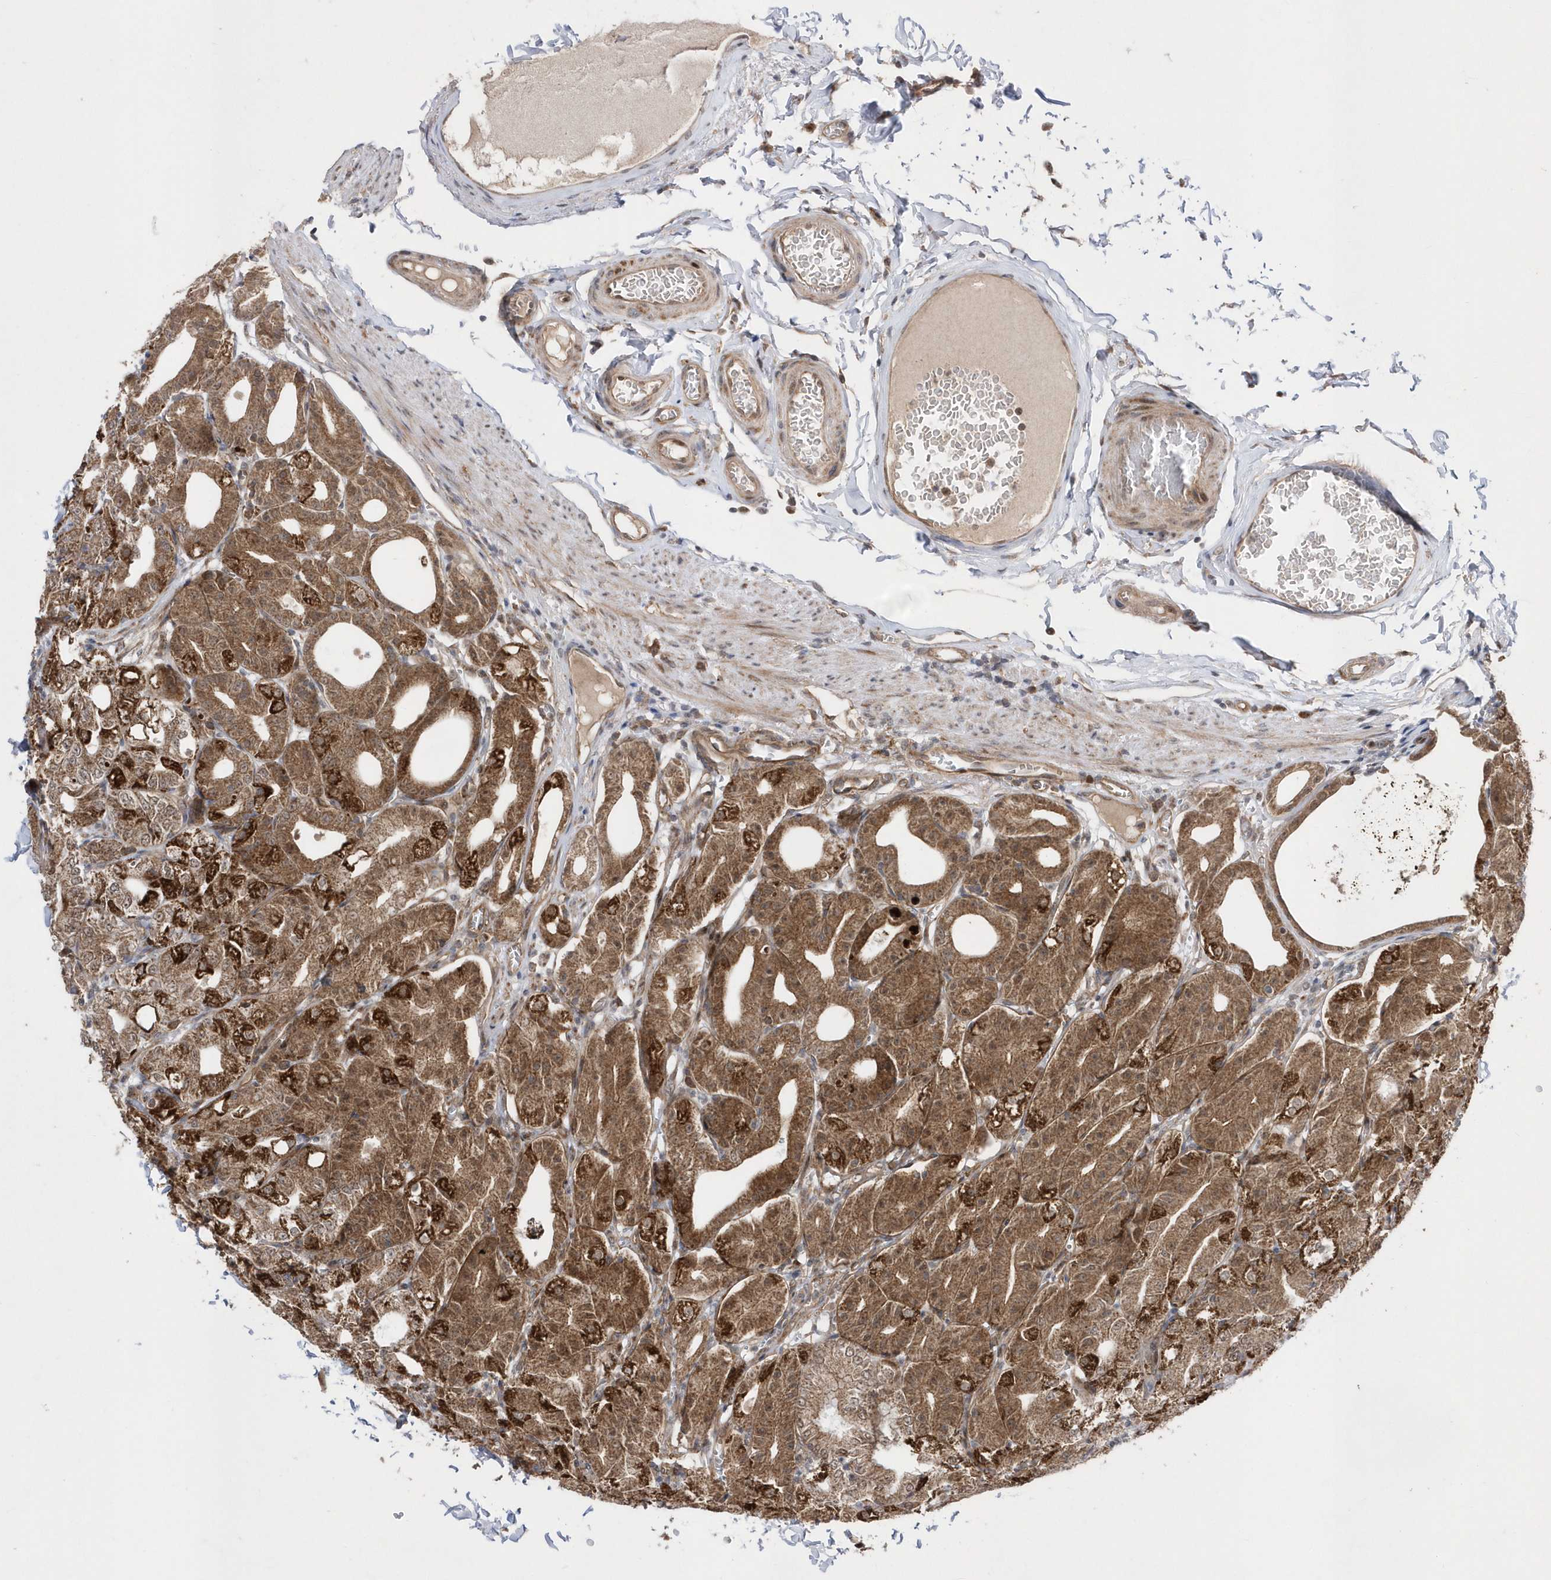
{"staining": {"intensity": "strong", "quantity": ">75%", "location": "cytoplasmic/membranous"}, "tissue": "stomach", "cell_type": "Glandular cells", "image_type": "normal", "snomed": [{"axis": "morphology", "description": "Normal tissue, NOS"}, {"axis": "topography", "description": "Stomach, lower"}], "caption": "Immunohistochemical staining of benign human stomach shows >75% levels of strong cytoplasmic/membranous protein expression in approximately >75% of glandular cells.", "gene": "DALRD3", "patient": {"sex": "male", "age": 71}}